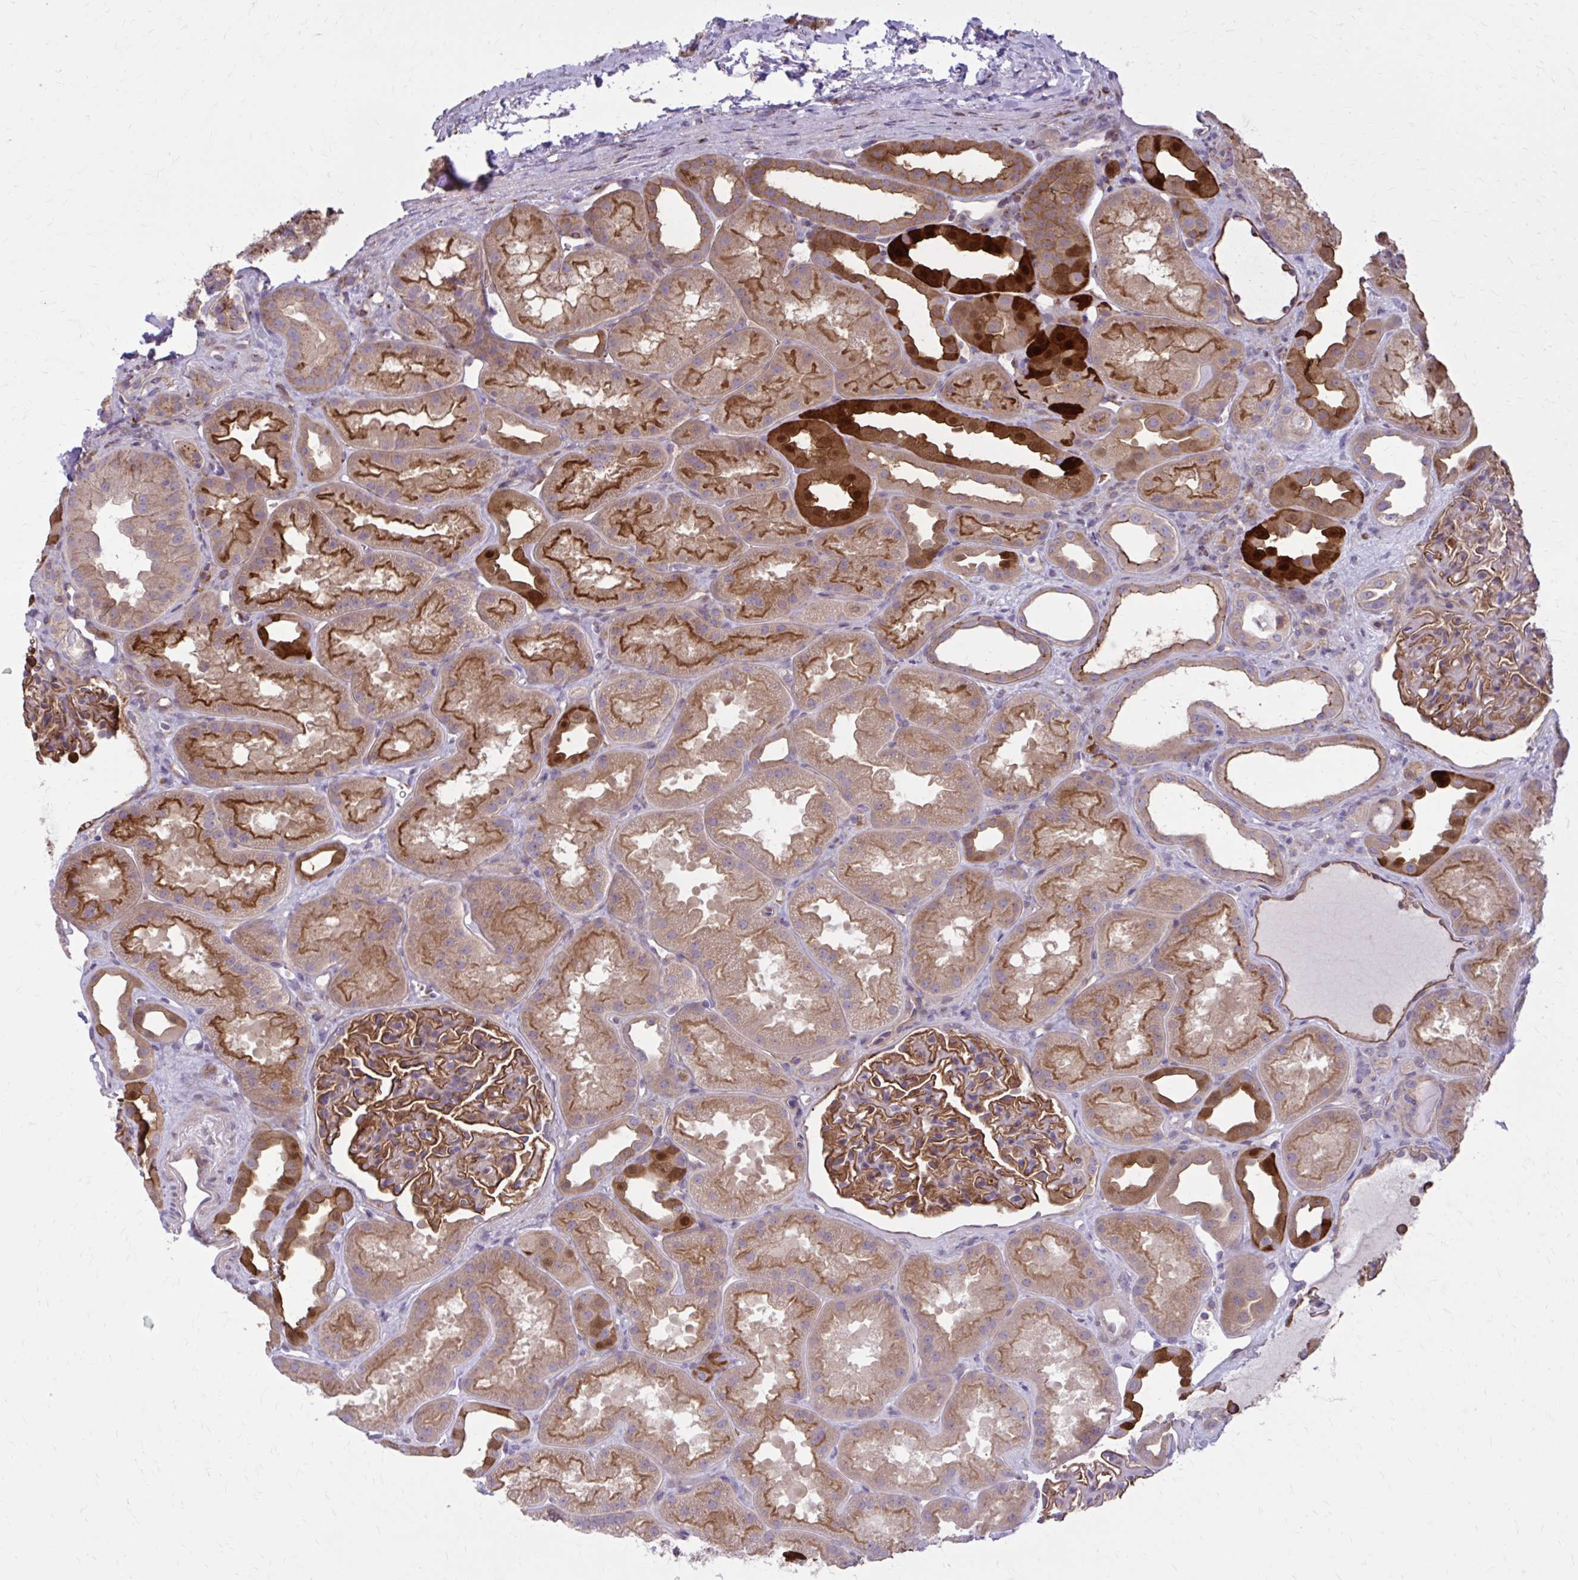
{"staining": {"intensity": "strong", "quantity": ">75%", "location": "cytoplasmic/membranous"}, "tissue": "kidney", "cell_type": "Cells in glomeruli", "image_type": "normal", "snomed": [{"axis": "morphology", "description": "Normal tissue, NOS"}, {"axis": "topography", "description": "Kidney"}], "caption": "Approximately >75% of cells in glomeruli in unremarkable human kidney display strong cytoplasmic/membranous protein positivity as visualized by brown immunohistochemical staining.", "gene": "SNF8", "patient": {"sex": "male", "age": 61}}